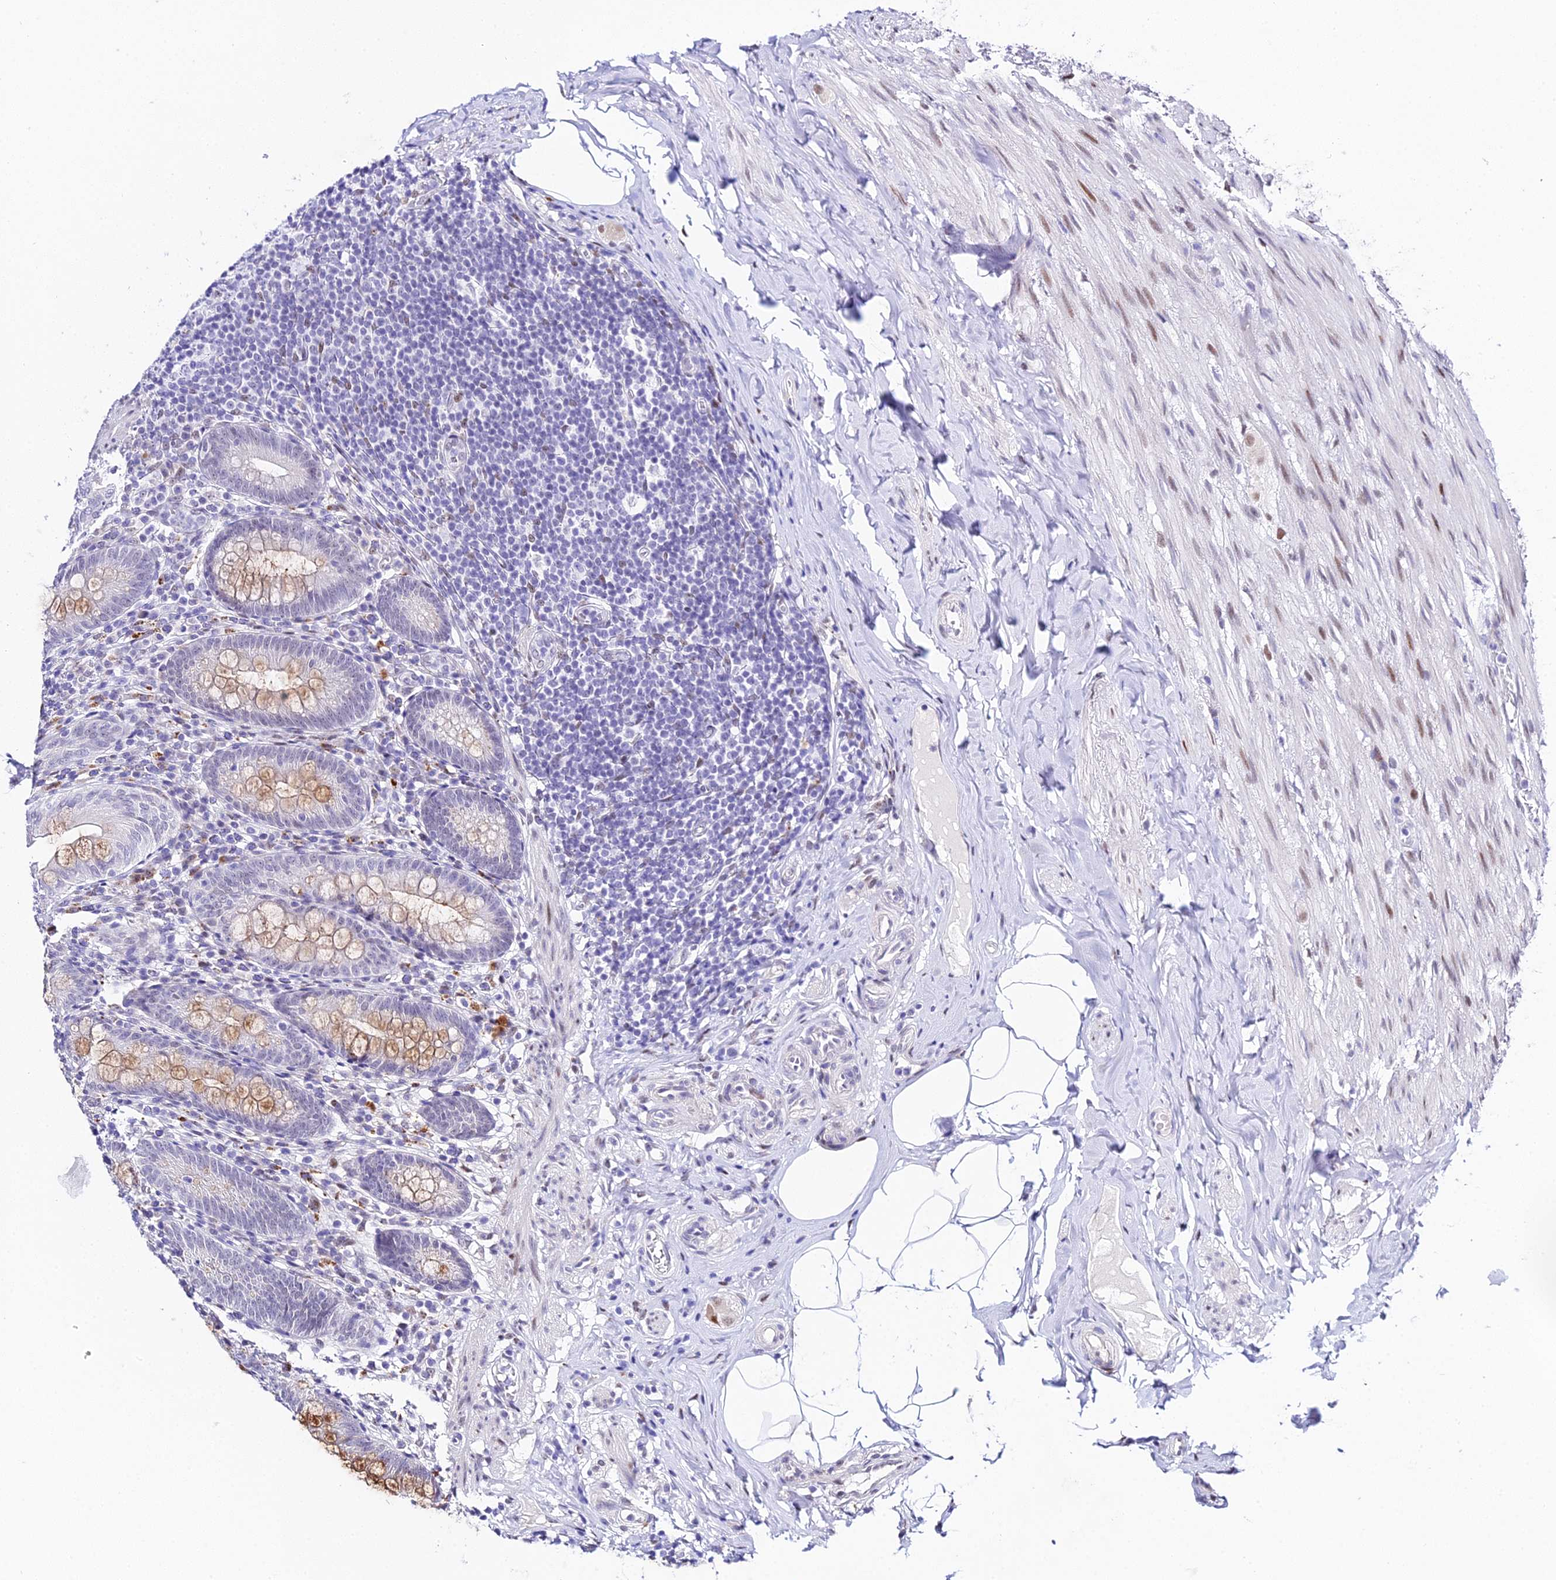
{"staining": {"intensity": "moderate", "quantity": "25%-75%", "location": "cytoplasmic/membranous"}, "tissue": "appendix", "cell_type": "Glandular cells", "image_type": "normal", "snomed": [{"axis": "morphology", "description": "Normal tissue, NOS"}, {"axis": "topography", "description": "Appendix"}], "caption": "Protein analysis of normal appendix demonstrates moderate cytoplasmic/membranous staining in about 25%-75% of glandular cells. The staining is performed using DAB brown chromogen to label protein expression. The nuclei are counter-stained blue using hematoxylin.", "gene": "POFUT2", "patient": {"sex": "male", "age": 55}}